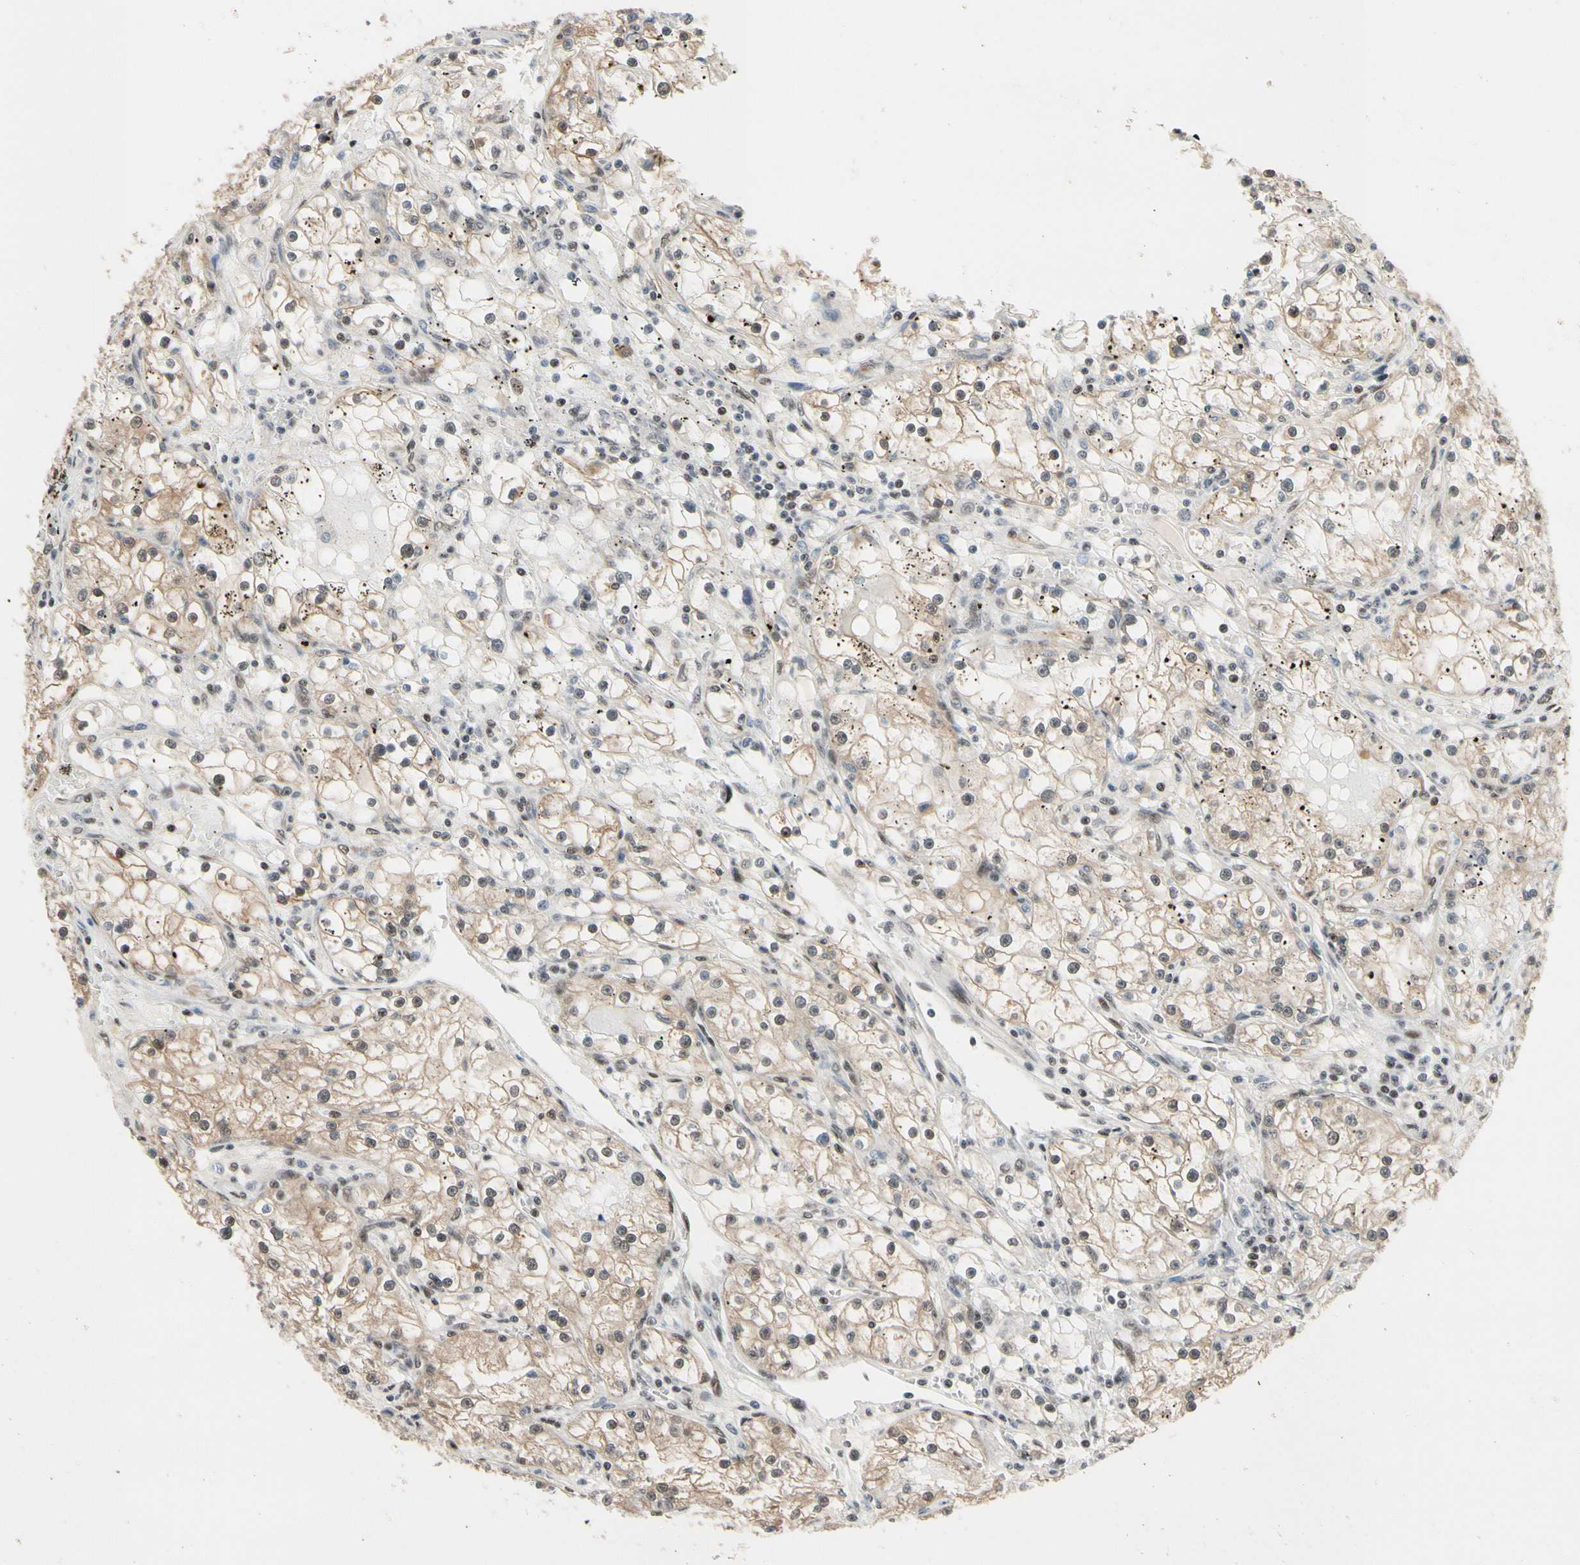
{"staining": {"intensity": "weak", "quantity": "25%-75%", "location": "cytoplasmic/membranous,nuclear"}, "tissue": "renal cancer", "cell_type": "Tumor cells", "image_type": "cancer", "snomed": [{"axis": "morphology", "description": "Adenocarcinoma, NOS"}, {"axis": "topography", "description": "Kidney"}], "caption": "Protein expression analysis of human adenocarcinoma (renal) reveals weak cytoplasmic/membranous and nuclear staining in about 25%-75% of tumor cells.", "gene": "TAF4", "patient": {"sex": "male", "age": 56}}